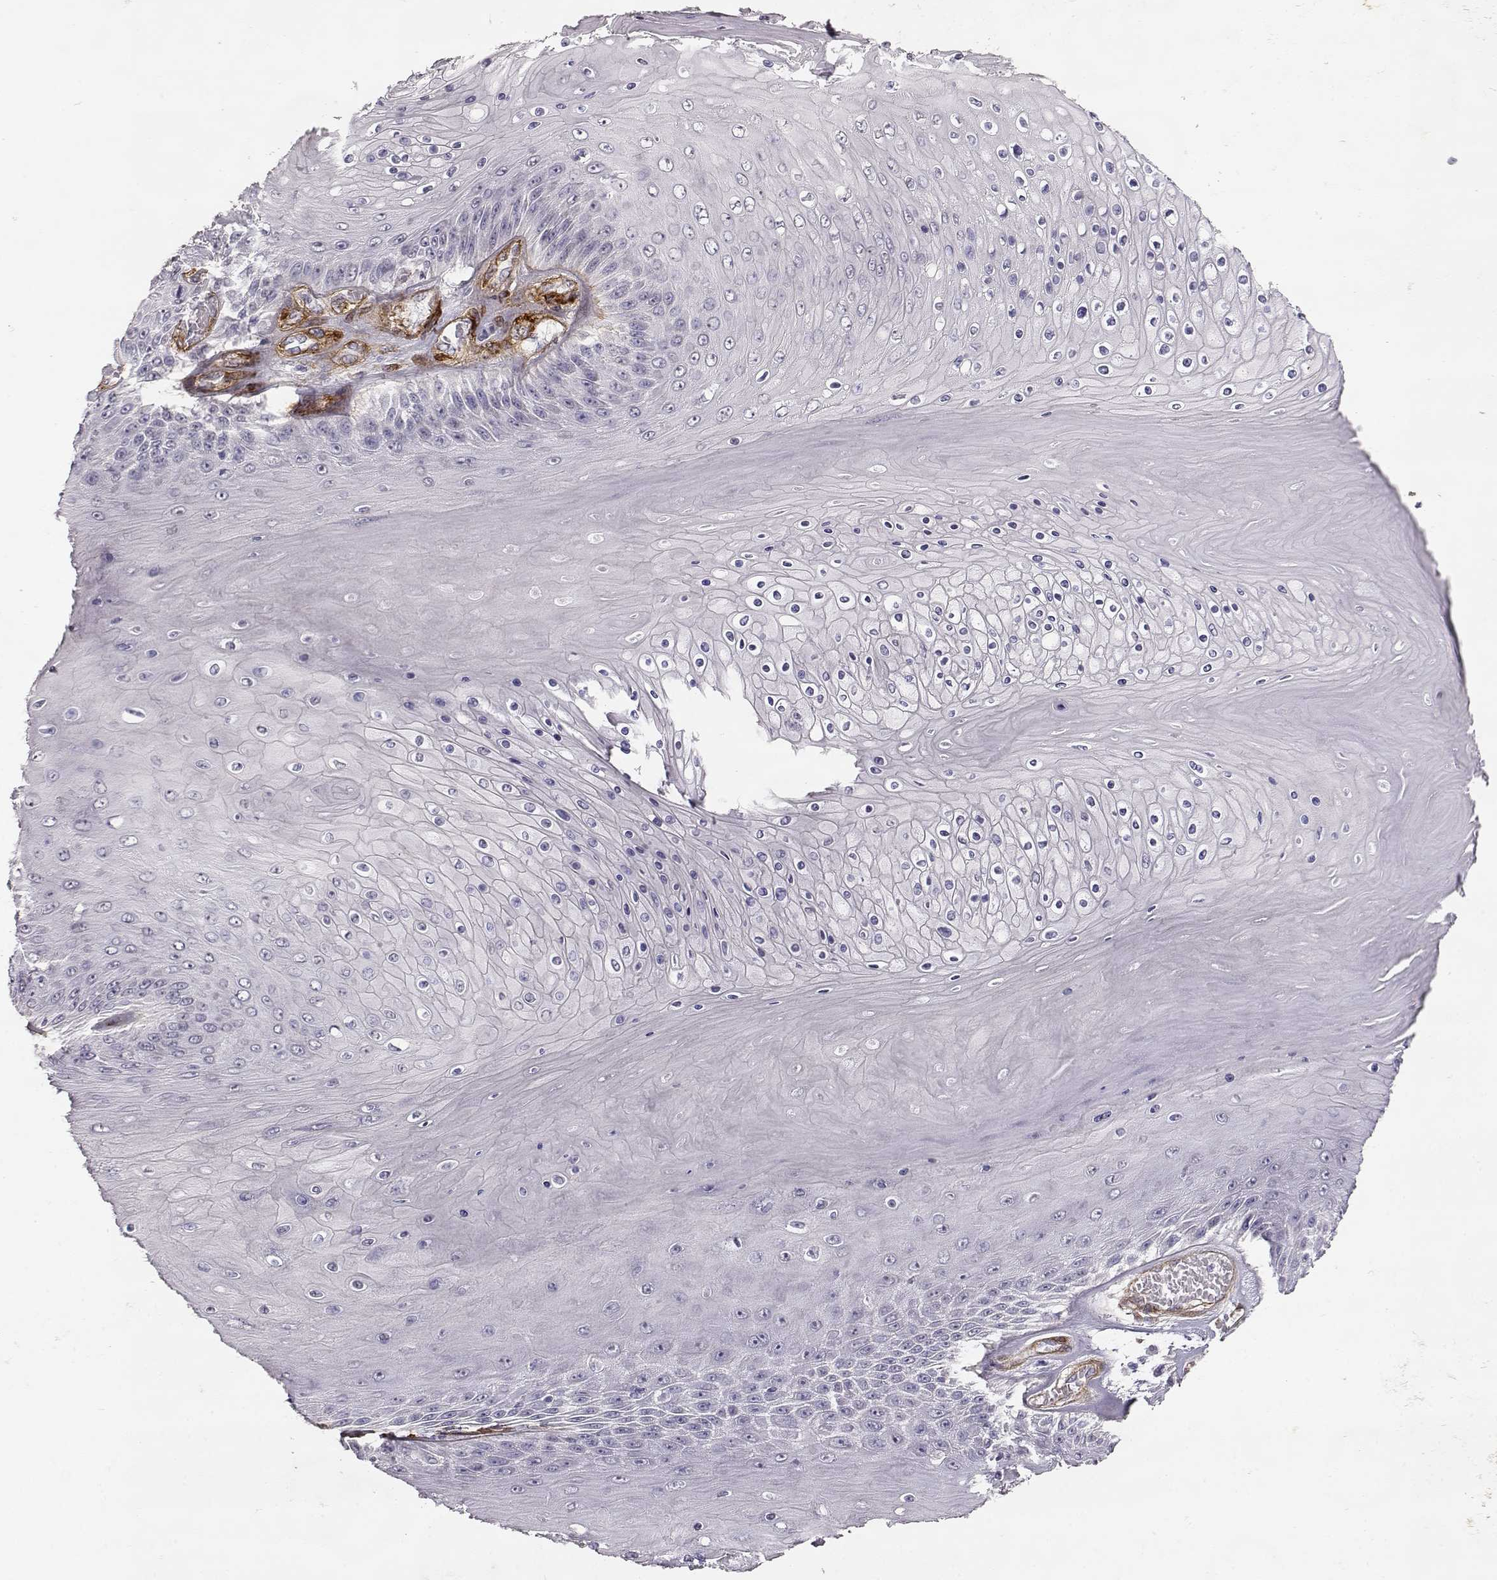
{"staining": {"intensity": "negative", "quantity": "none", "location": "none"}, "tissue": "skin cancer", "cell_type": "Tumor cells", "image_type": "cancer", "snomed": [{"axis": "morphology", "description": "Squamous cell carcinoma, NOS"}, {"axis": "topography", "description": "Skin"}], "caption": "The photomicrograph exhibits no staining of tumor cells in skin squamous cell carcinoma.", "gene": "LAMC1", "patient": {"sex": "male", "age": 62}}